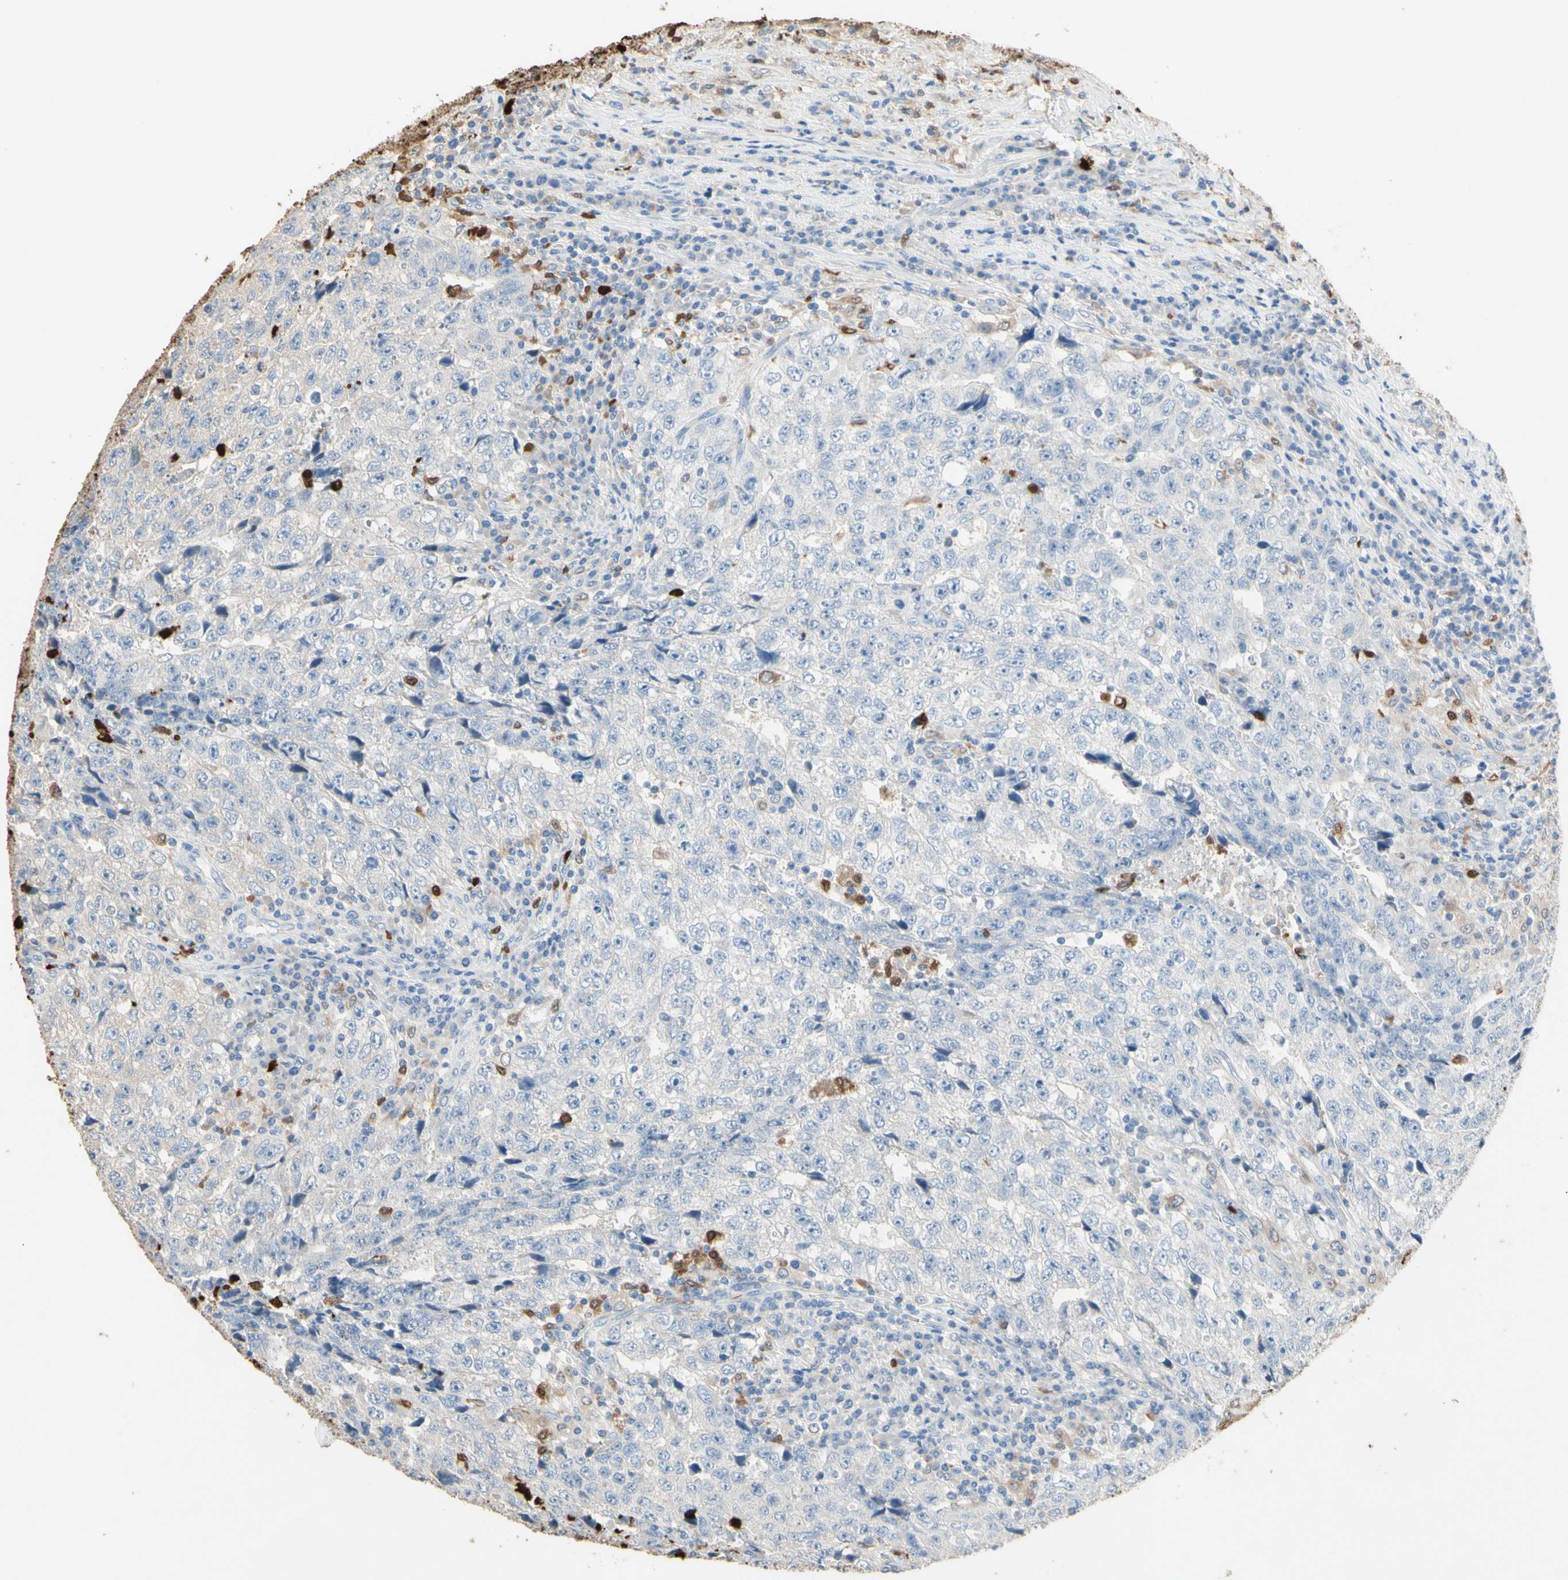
{"staining": {"intensity": "negative", "quantity": "none", "location": "none"}, "tissue": "testis cancer", "cell_type": "Tumor cells", "image_type": "cancer", "snomed": [{"axis": "morphology", "description": "Necrosis, NOS"}, {"axis": "morphology", "description": "Carcinoma, Embryonal, NOS"}, {"axis": "topography", "description": "Testis"}], "caption": "A high-resolution image shows IHC staining of embryonal carcinoma (testis), which reveals no significant expression in tumor cells.", "gene": "NFKBIZ", "patient": {"sex": "male", "age": 19}}